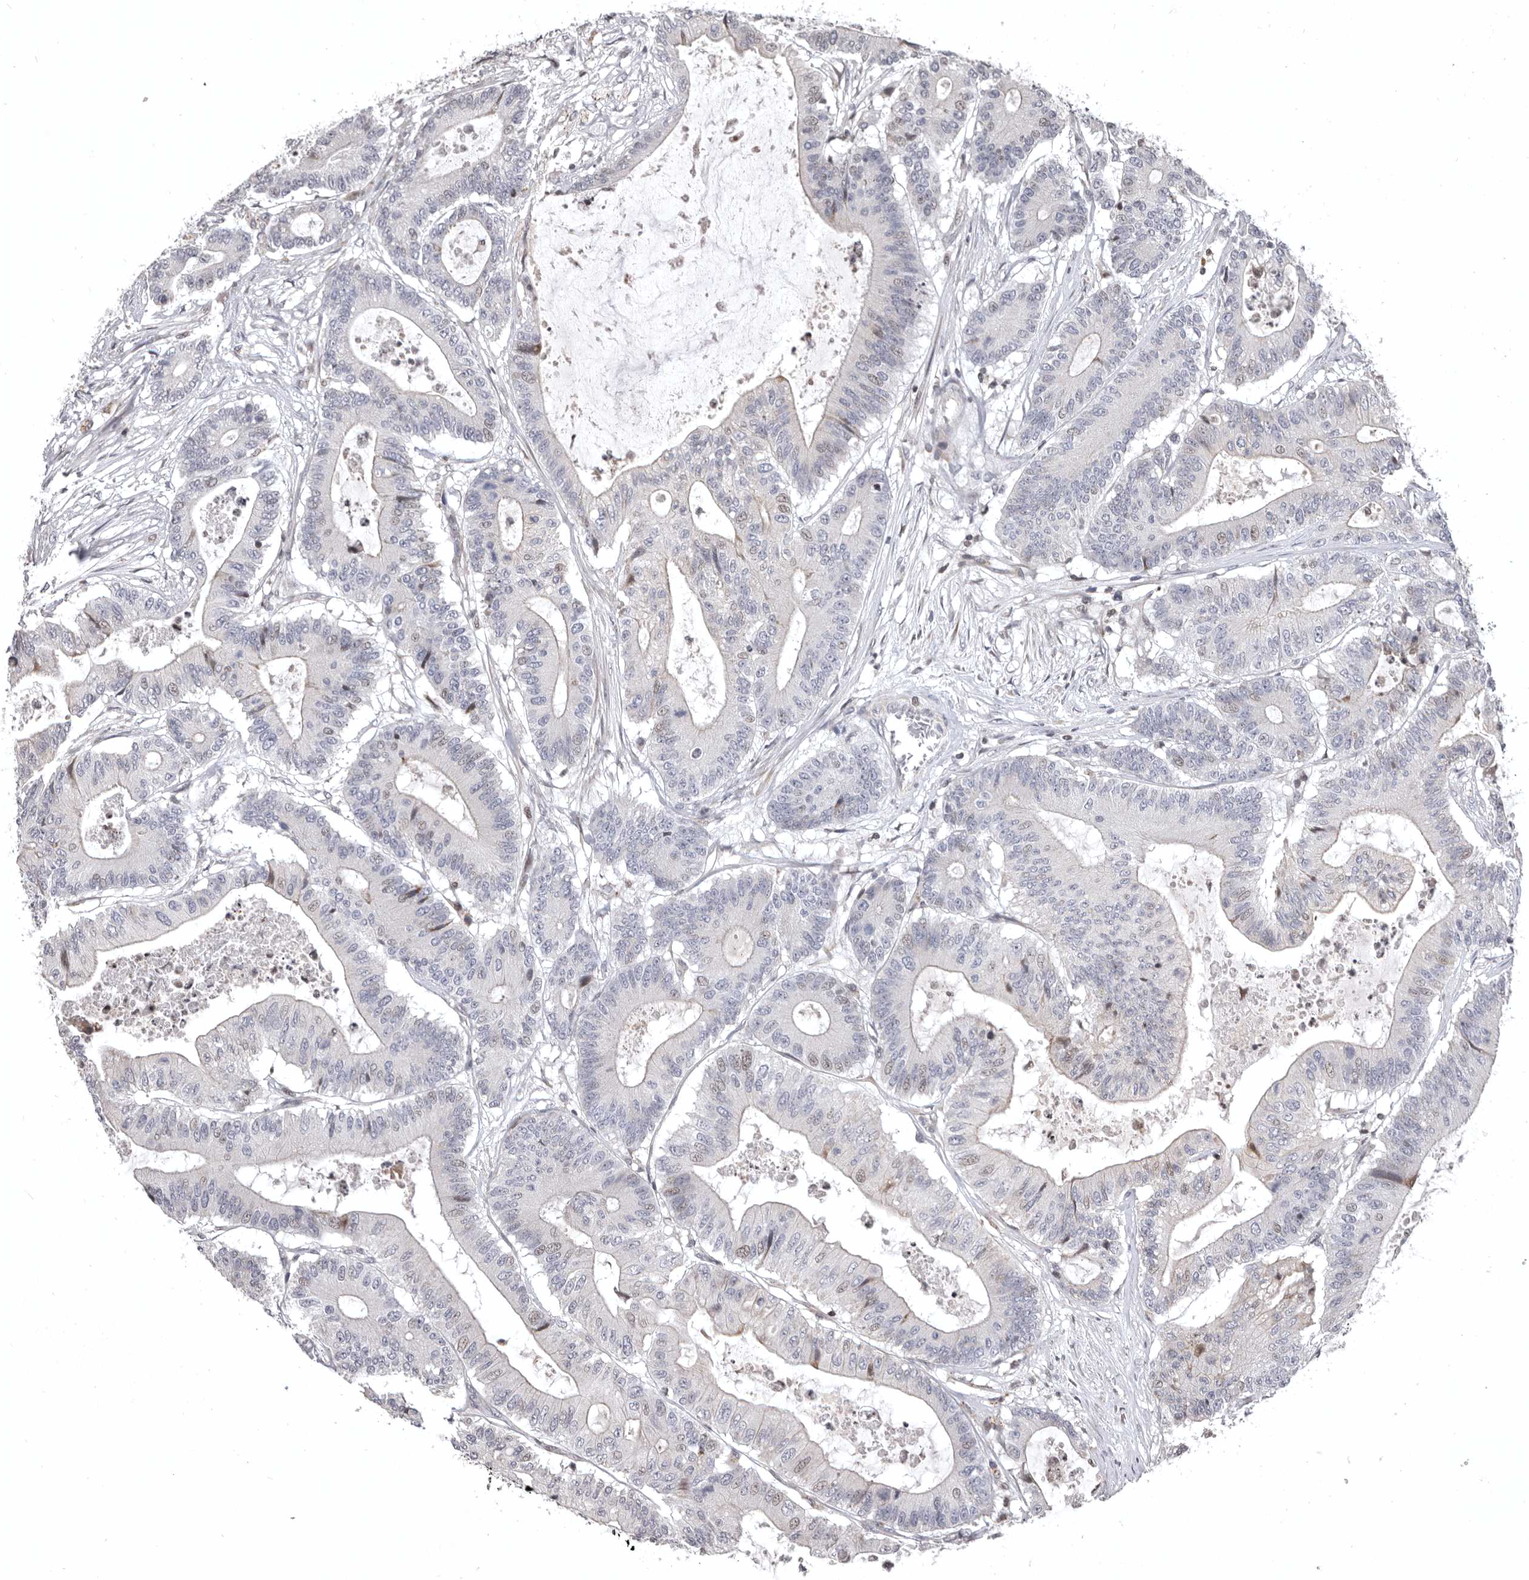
{"staining": {"intensity": "moderate", "quantity": "<25%", "location": "nuclear"}, "tissue": "colorectal cancer", "cell_type": "Tumor cells", "image_type": "cancer", "snomed": [{"axis": "morphology", "description": "Adenocarcinoma, NOS"}, {"axis": "topography", "description": "Colon"}], "caption": "Immunohistochemistry (IHC) staining of colorectal adenocarcinoma, which reveals low levels of moderate nuclear expression in approximately <25% of tumor cells indicating moderate nuclear protein expression. The staining was performed using DAB (brown) for protein detection and nuclei were counterstained in hematoxylin (blue).", "gene": "AZIN1", "patient": {"sex": "female", "age": 84}}